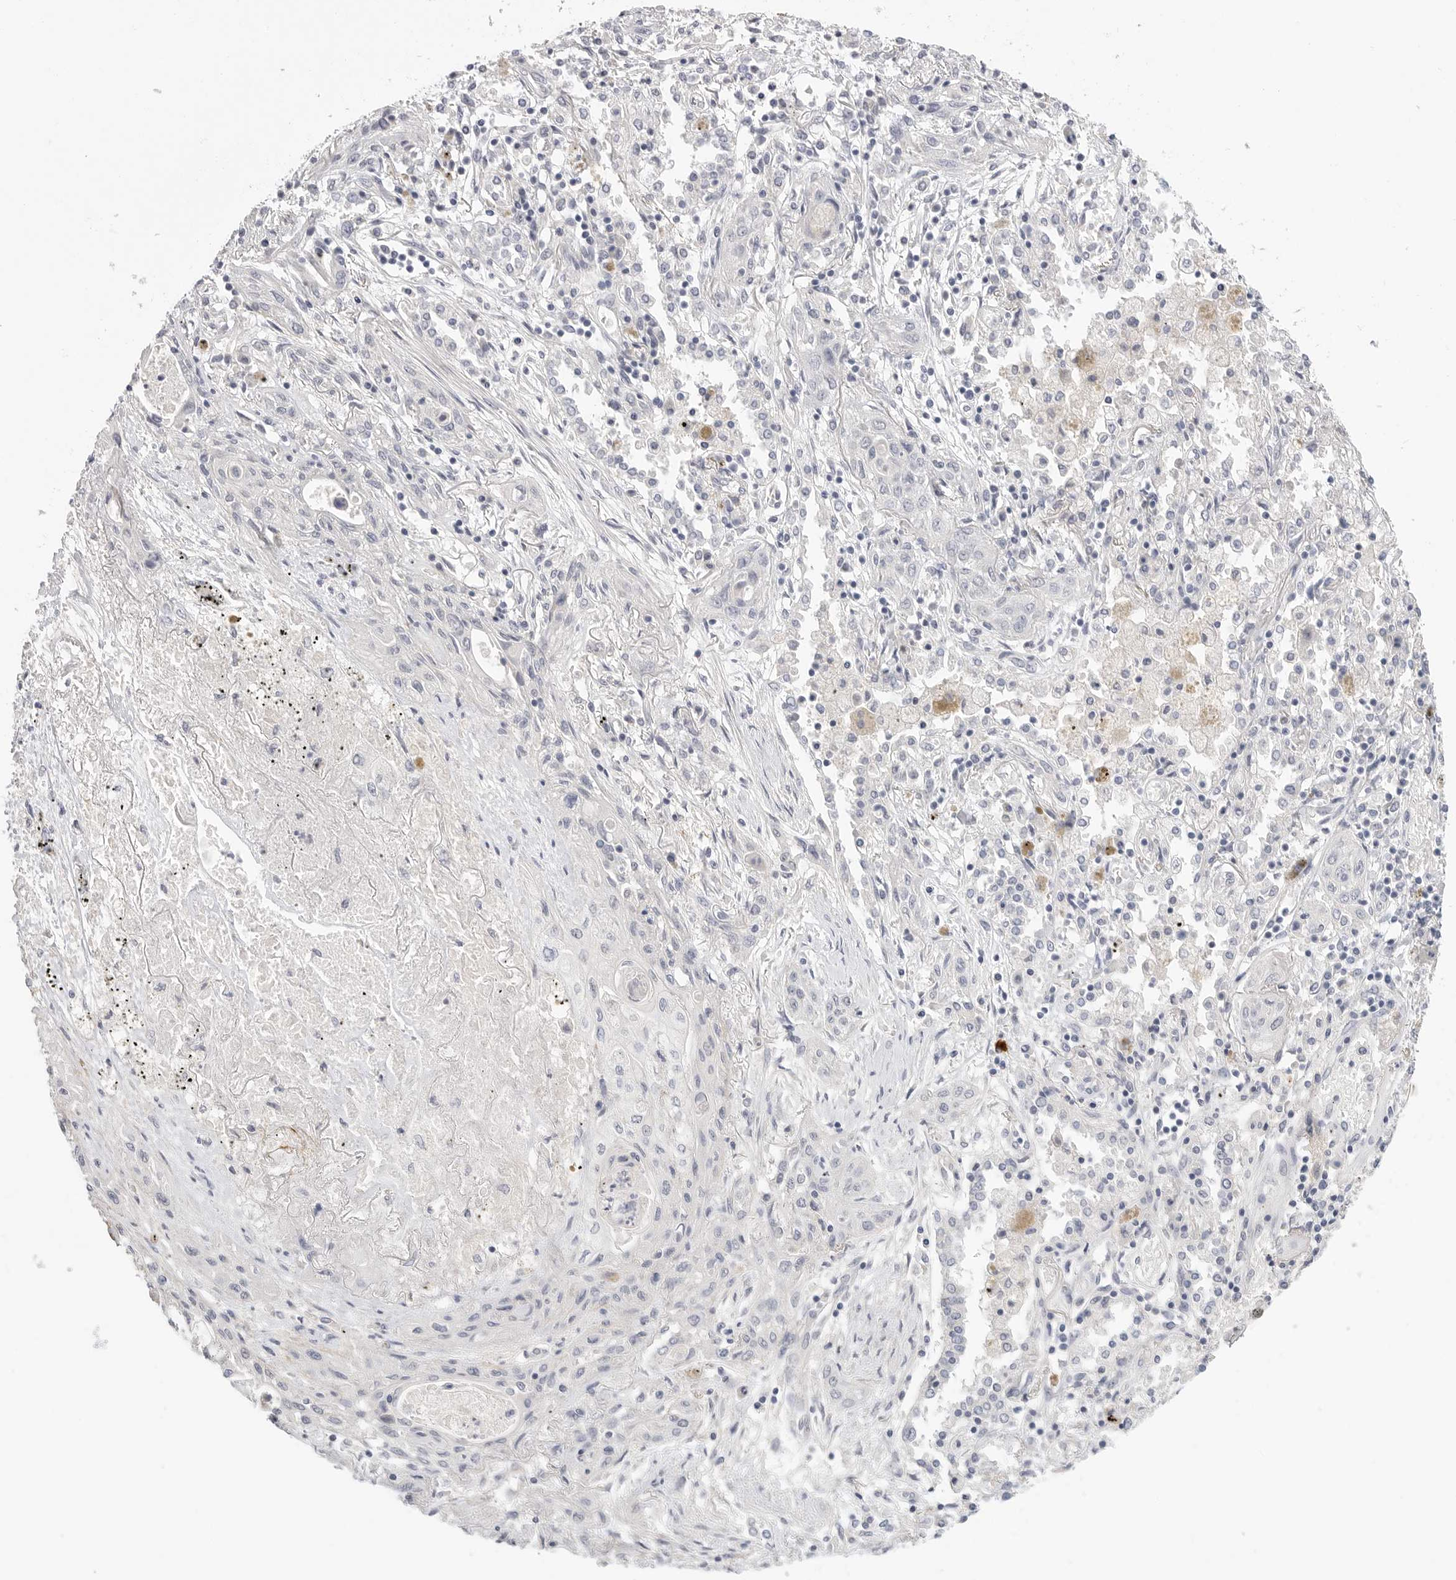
{"staining": {"intensity": "negative", "quantity": "none", "location": "none"}, "tissue": "lung cancer", "cell_type": "Tumor cells", "image_type": "cancer", "snomed": [{"axis": "morphology", "description": "Squamous cell carcinoma, NOS"}, {"axis": "topography", "description": "Lung"}], "caption": "Immunohistochemistry histopathology image of neoplastic tissue: squamous cell carcinoma (lung) stained with DAB demonstrates no significant protein staining in tumor cells.", "gene": "FBN2", "patient": {"sex": "female", "age": 47}}